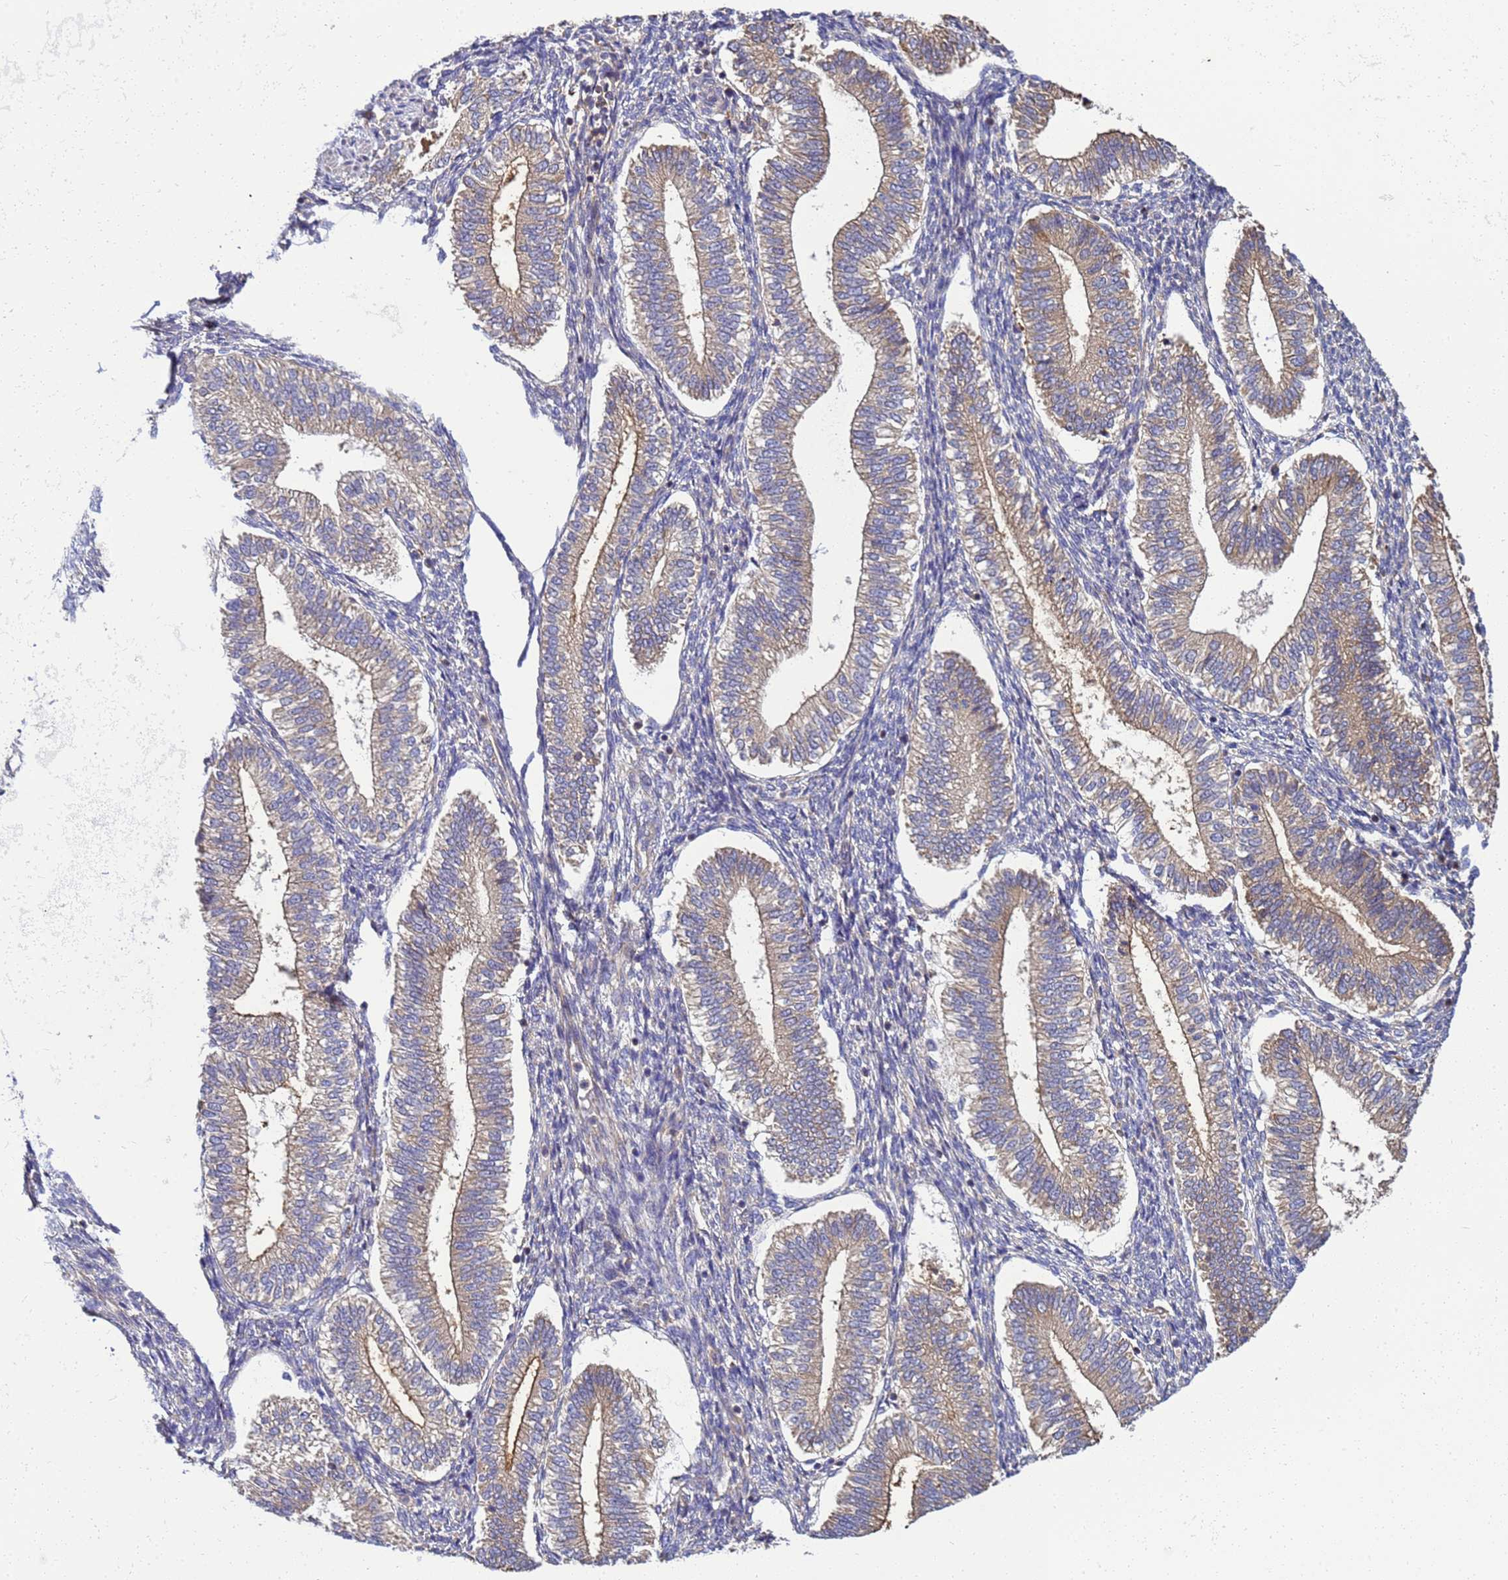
{"staining": {"intensity": "moderate", "quantity": "<25%", "location": "cytoplasmic/membranous"}, "tissue": "endometrium", "cell_type": "Cells in endometrial stroma", "image_type": "normal", "snomed": [{"axis": "morphology", "description": "Normal tissue, NOS"}, {"axis": "topography", "description": "Endometrium"}], "caption": "The micrograph displays immunohistochemical staining of normal endometrium. There is moderate cytoplasmic/membranous staining is seen in about <25% of cells in endometrial stroma.", "gene": "BECN1", "patient": {"sex": "female", "age": 25}}